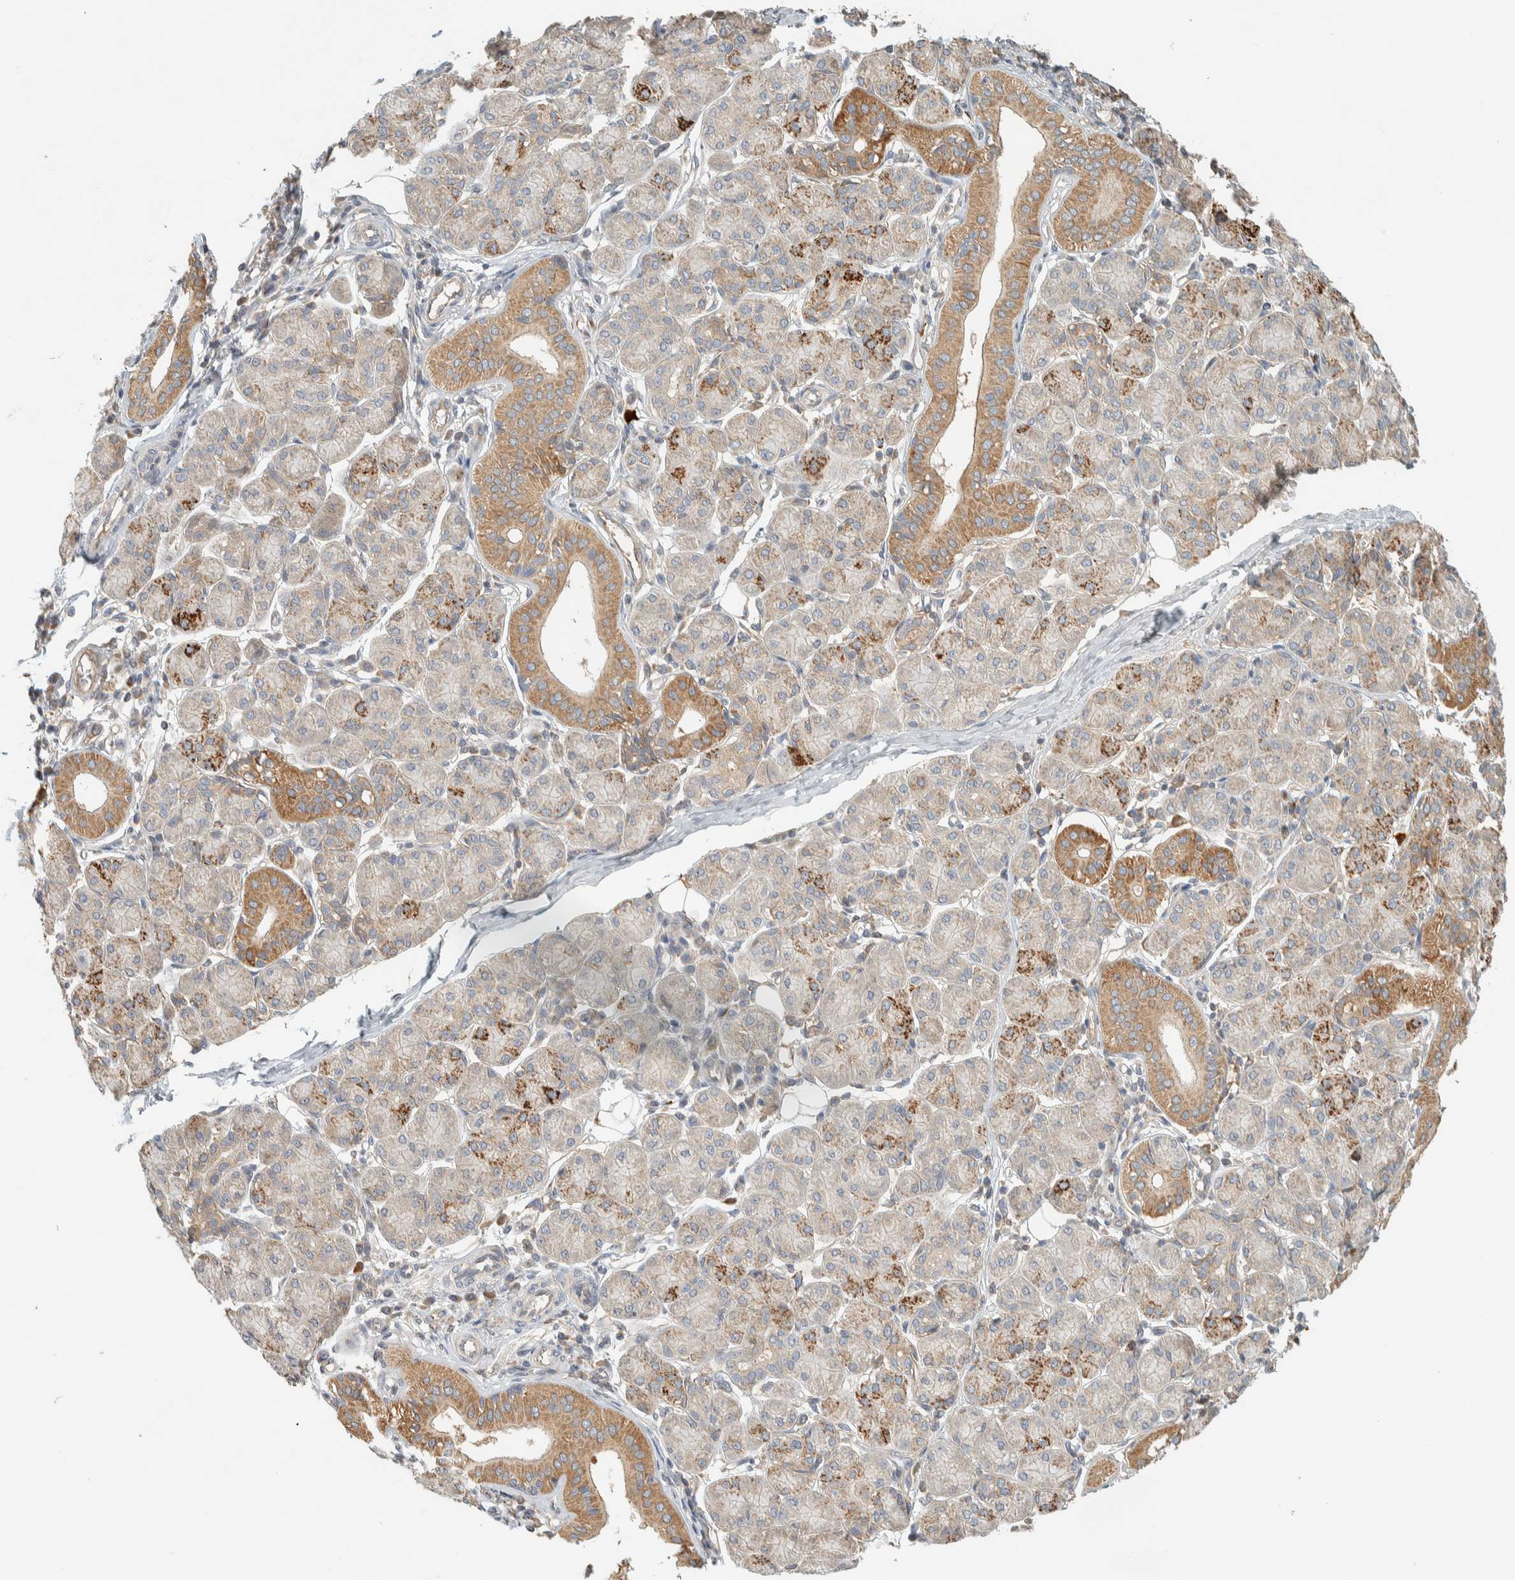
{"staining": {"intensity": "moderate", "quantity": "<25%", "location": "cytoplasmic/membranous"}, "tissue": "salivary gland", "cell_type": "Glandular cells", "image_type": "normal", "snomed": [{"axis": "morphology", "description": "Normal tissue, NOS"}, {"axis": "morphology", "description": "Inflammation, NOS"}, {"axis": "topography", "description": "Lymph node"}, {"axis": "topography", "description": "Salivary gland"}], "caption": "Immunohistochemical staining of unremarkable human salivary gland shows low levels of moderate cytoplasmic/membranous positivity in approximately <25% of glandular cells. (brown staining indicates protein expression, while blue staining denotes nuclei).", "gene": "FAM167A", "patient": {"sex": "male", "age": 3}}